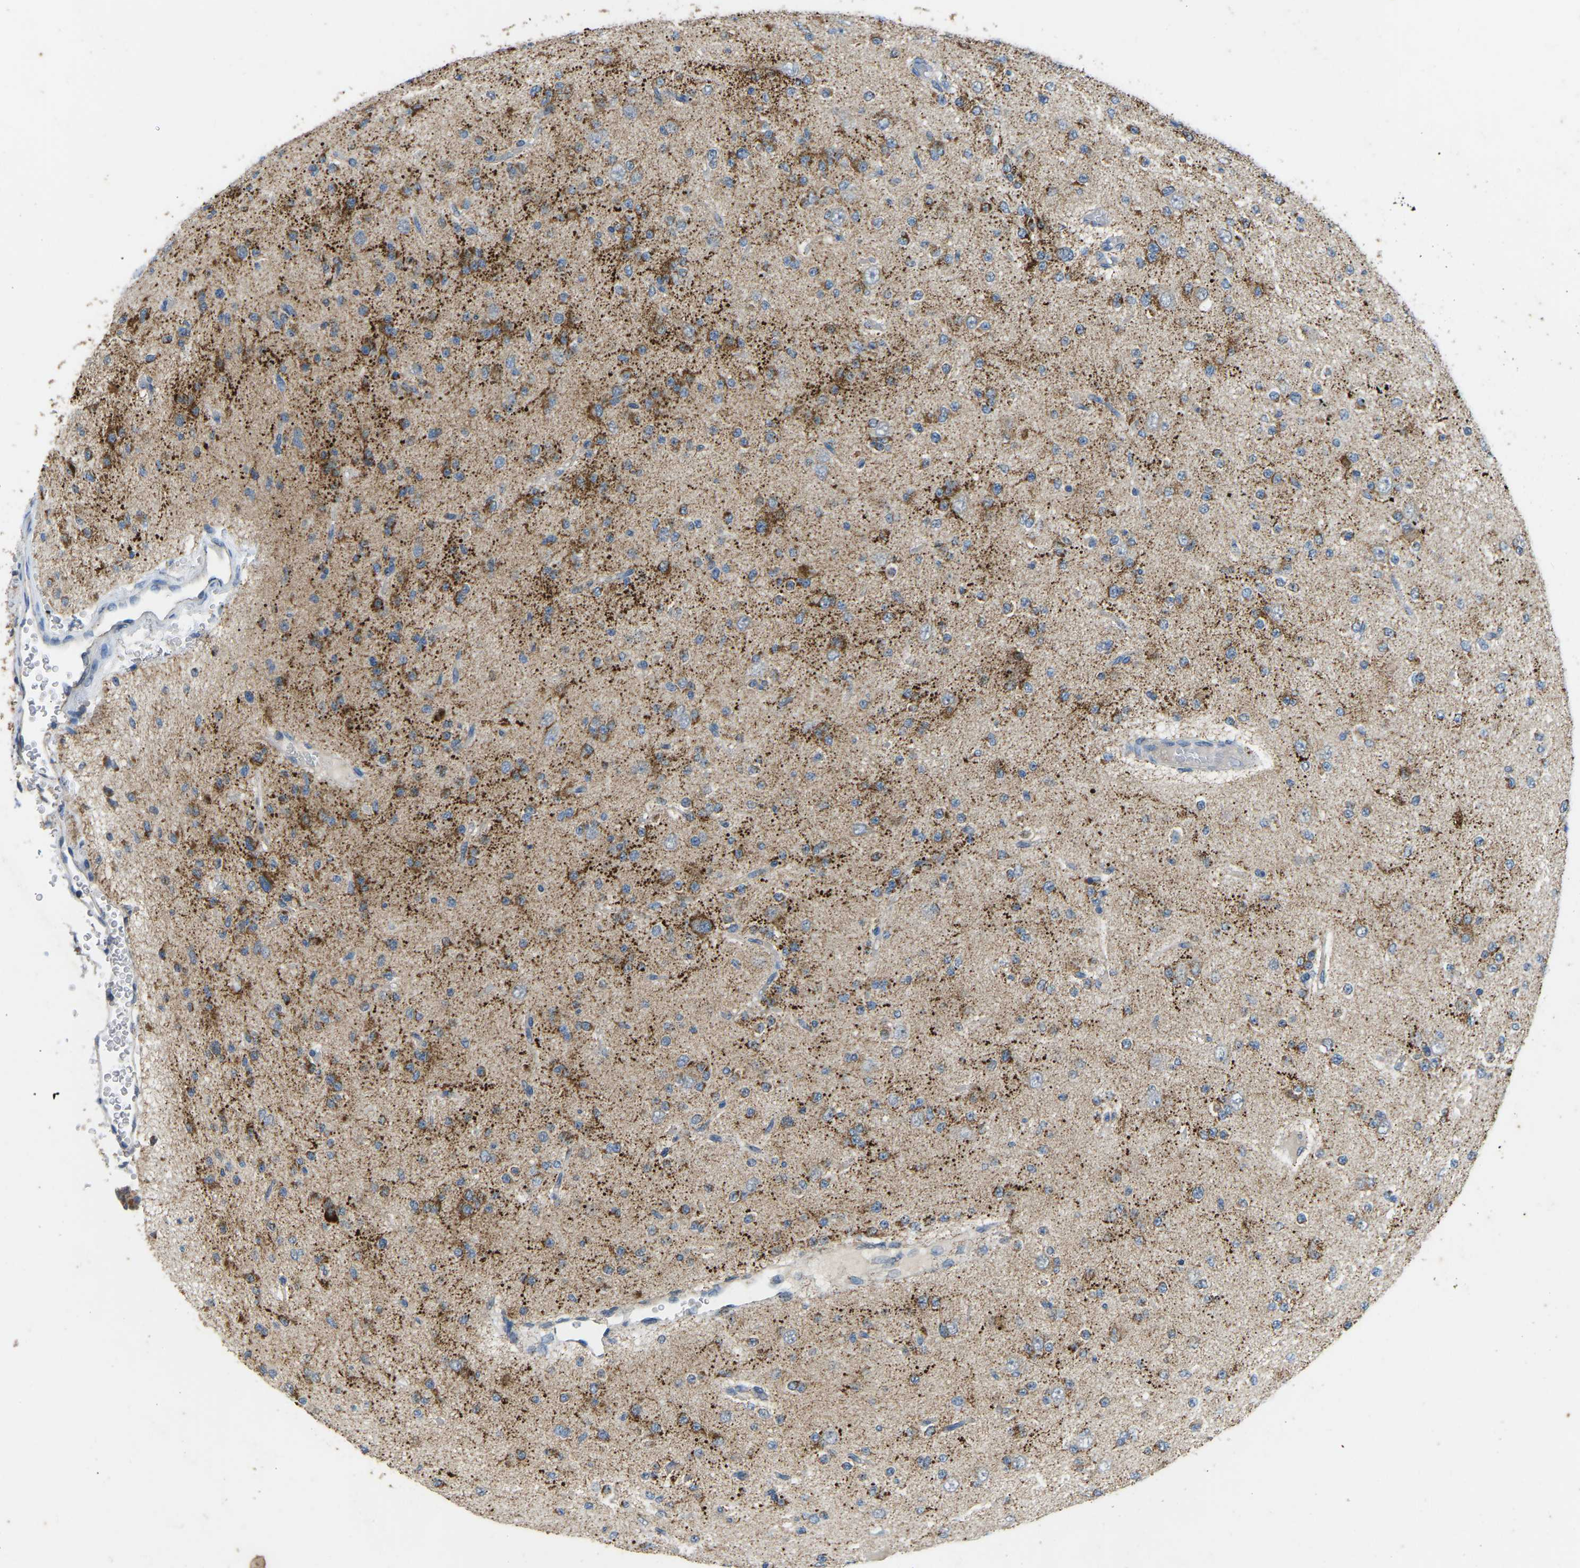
{"staining": {"intensity": "moderate", "quantity": "25%-75%", "location": "cytoplasmic/membranous"}, "tissue": "glioma", "cell_type": "Tumor cells", "image_type": "cancer", "snomed": [{"axis": "morphology", "description": "Glioma, malignant, Low grade"}, {"axis": "topography", "description": "Brain"}], "caption": "Moderate cytoplasmic/membranous protein expression is identified in approximately 25%-75% of tumor cells in low-grade glioma (malignant).", "gene": "ZNF200", "patient": {"sex": "male", "age": 38}}